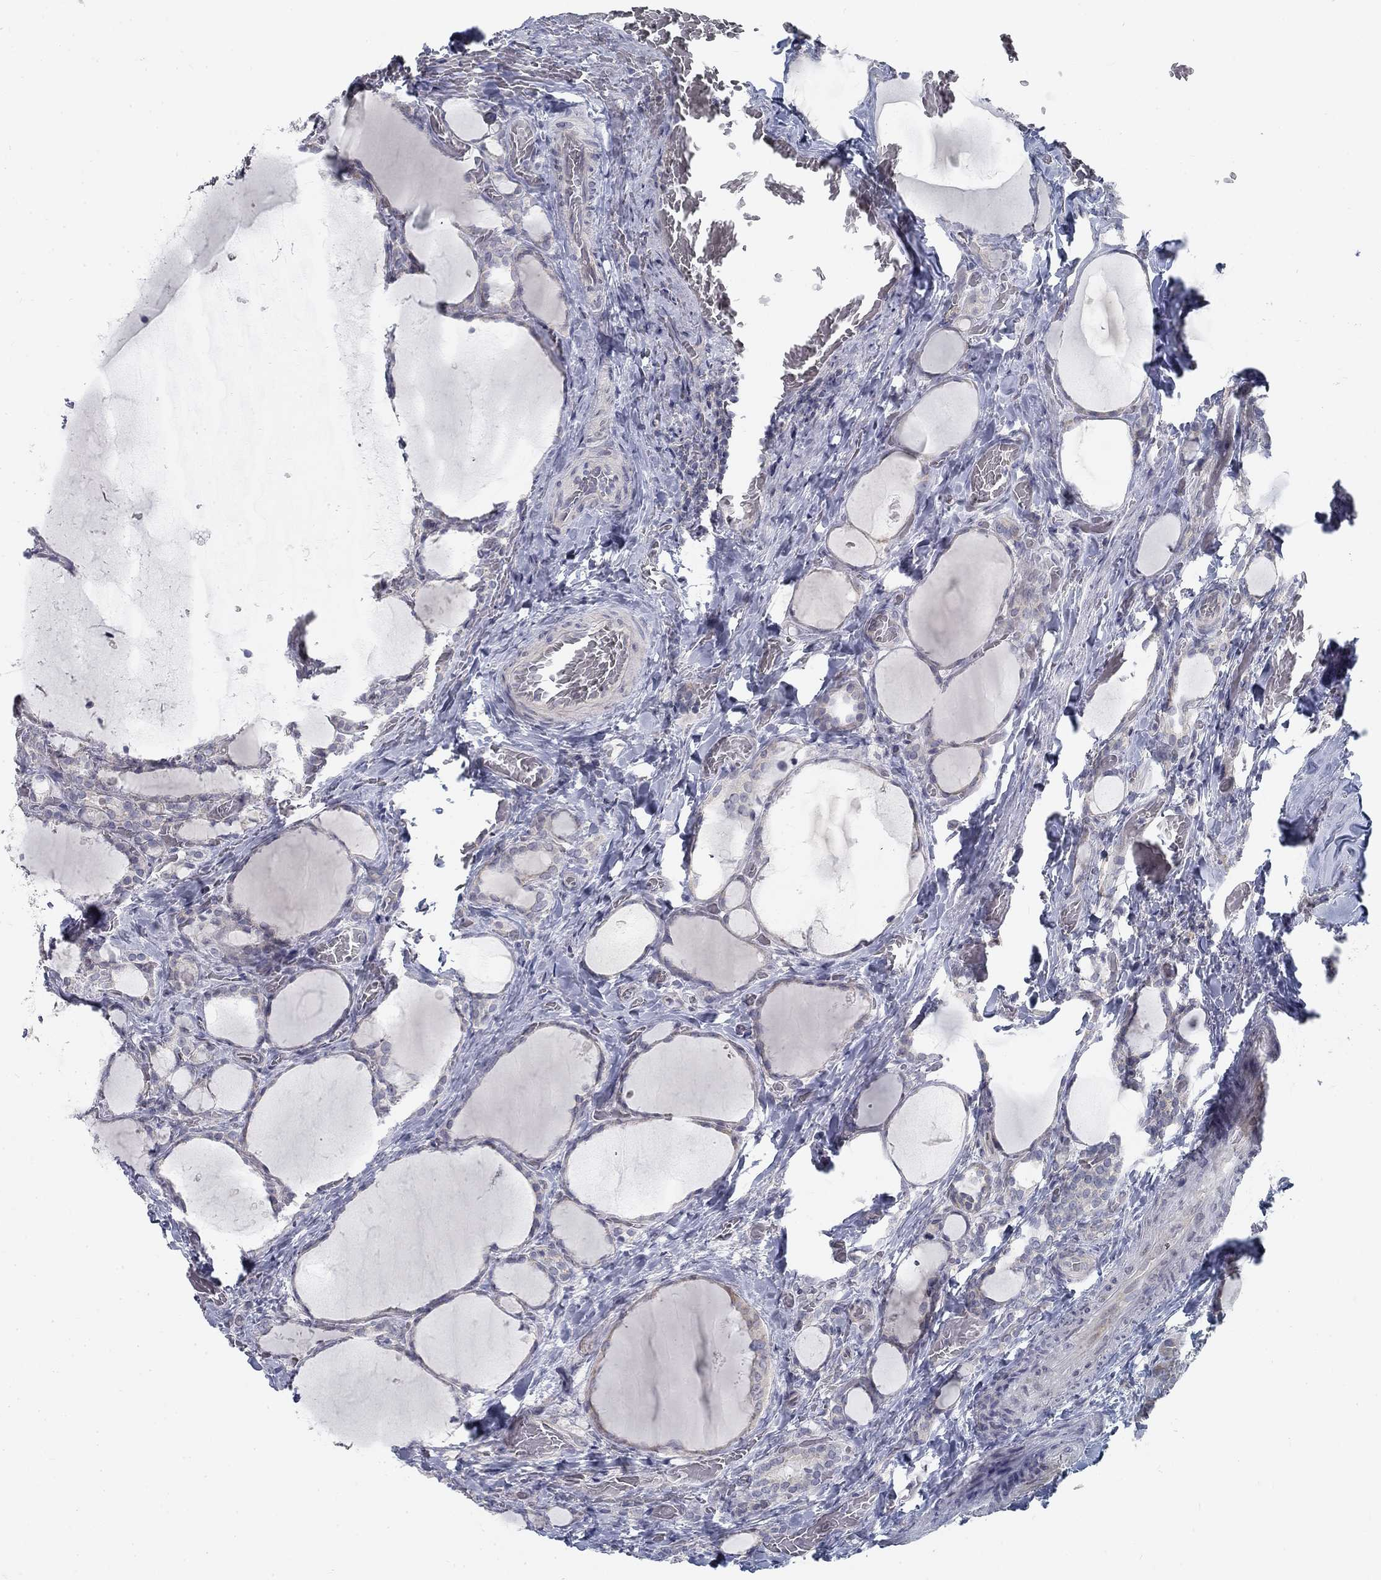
{"staining": {"intensity": "negative", "quantity": "none", "location": "none"}, "tissue": "thyroid cancer", "cell_type": "Tumor cells", "image_type": "cancer", "snomed": [{"axis": "morphology", "description": "Papillary adenocarcinoma, NOS"}, {"axis": "topography", "description": "Thyroid gland"}], "caption": "The photomicrograph demonstrates no significant staining in tumor cells of thyroid papillary adenocarcinoma.", "gene": "ATP1A3", "patient": {"sex": "female", "age": 39}}